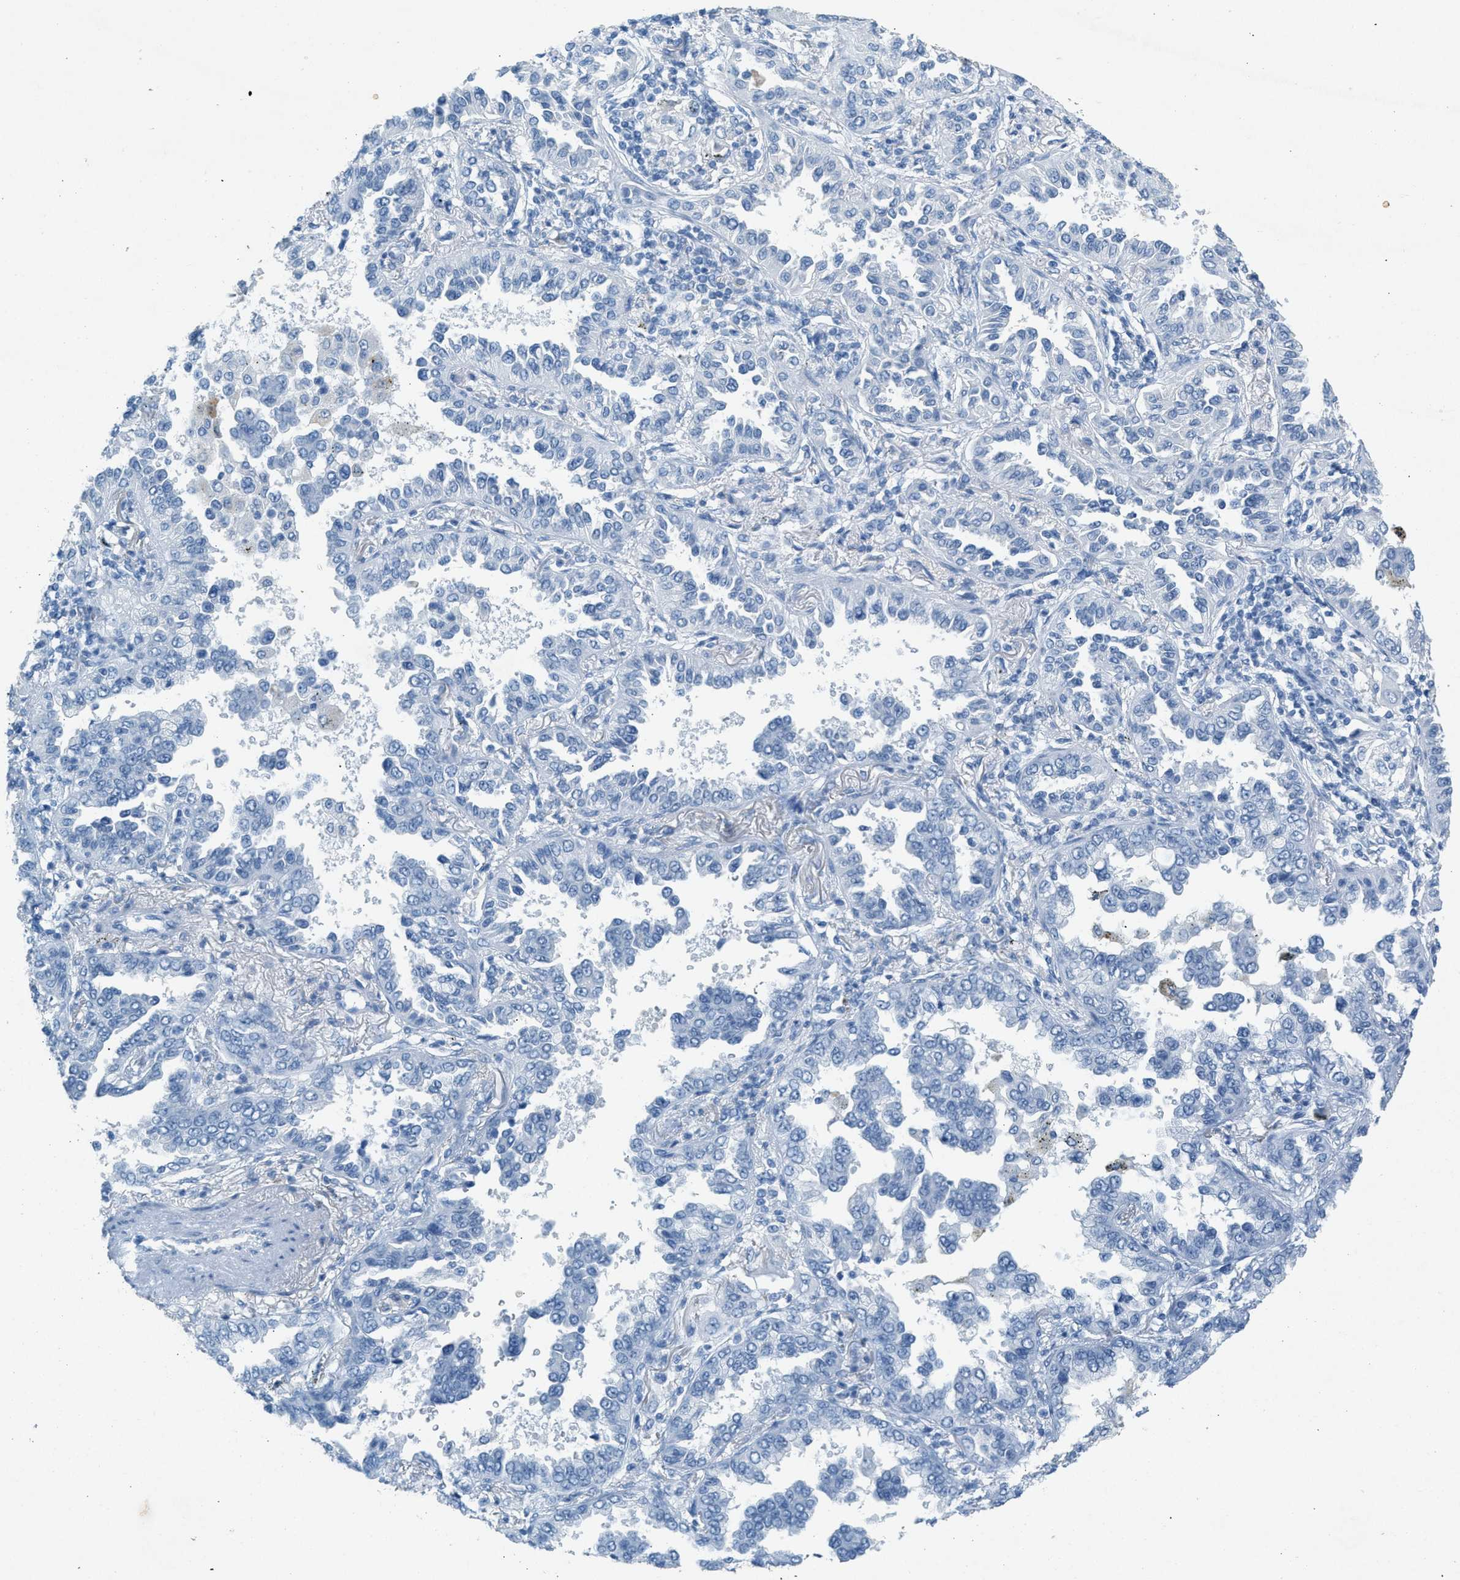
{"staining": {"intensity": "negative", "quantity": "none", "location": "none"}, "tissue": "lung cancer", "cell_type": "Tumor cells", "image_type": "cancer", "snomed": [{"axis": "morphology", "description": "Normal tissue, NOS"}, {"axis": "morphology", "description": "Adenocarcinoma, NOS"}, {"axis": "topography", "description": "Lung"}], "caption": "This micrograph is of lung cancer (adenocarcinoma) stained with immunohistochemistry to label a protein in brown with the nuclei are counter-stained blue. There is no staining in tumor cells.", "gene": "HHATL", "patient": {"sex": "male", "age": 59}}